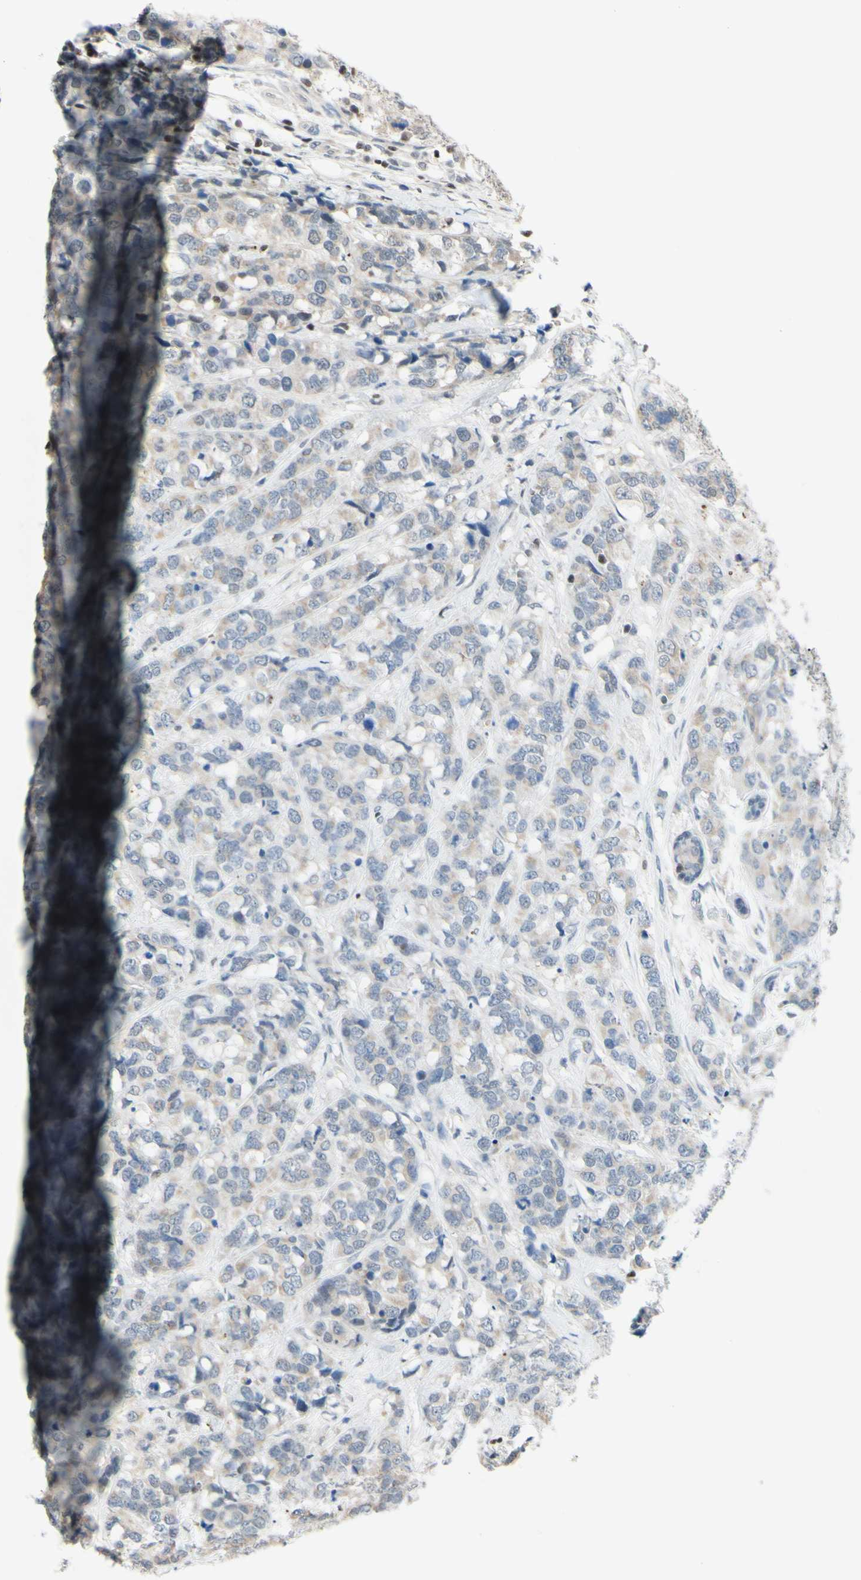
{"staining": {"intensity": "weak", "quantity": ">75%", "location": "cytoplasmic/membranous"}, "tissue": "breast cancer", "cell_type": "Tumor cells", "image_type": "cancer", "snomed": [{"axis": "morphology", "description": "Lobular carcinoma"}, {"axis": "topography", "description": "Breast"}], "caption": "Breast cancer (lobular carcinoma) tissue demonstrates weak cytoplasmic/membranous expression in about >75% of tumor cells", "gene": "SP4", "patient": {"sex": "female", "age": 59}}